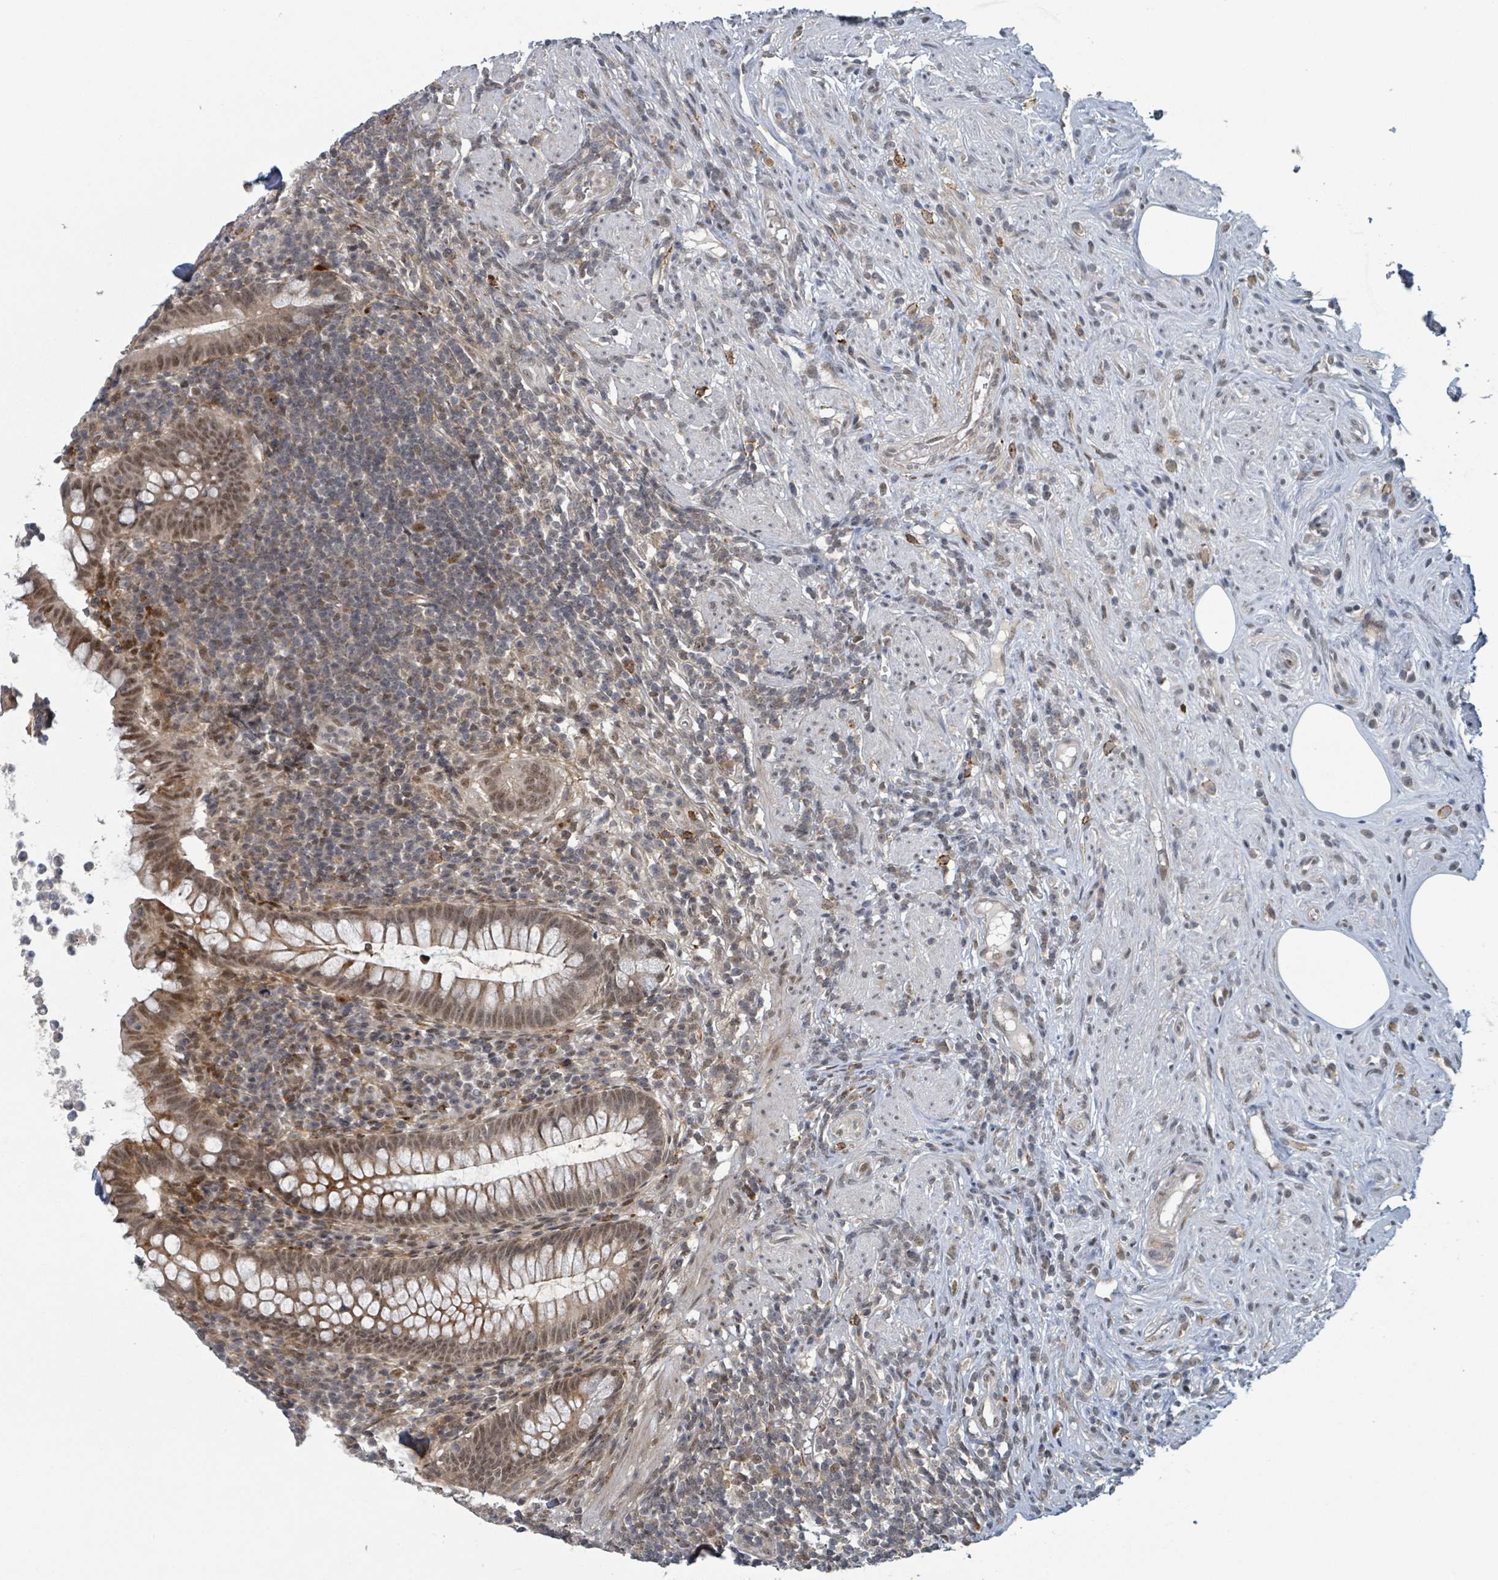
{"staining": {"intensity": "moderate", "quantity": "25%-75%", "location": "cytoplasmic/membranous,nuclear"}, "tissue": "appendix", "cell_type": "Glandular cells", "image_type": "normal", "snomed": [{"axis": "morphology", "description": "Normal tissue, NOS"}, {"axis": "topography", "description": "Appendix"}], "caption": "The image displays a brown stain indicating the presence of a protein in the cytoplasmic/membranous,nuclear of glandular cells in appendix.", "gene": "GTF3C1", "patient": {"sex": "female", "age": 56}}